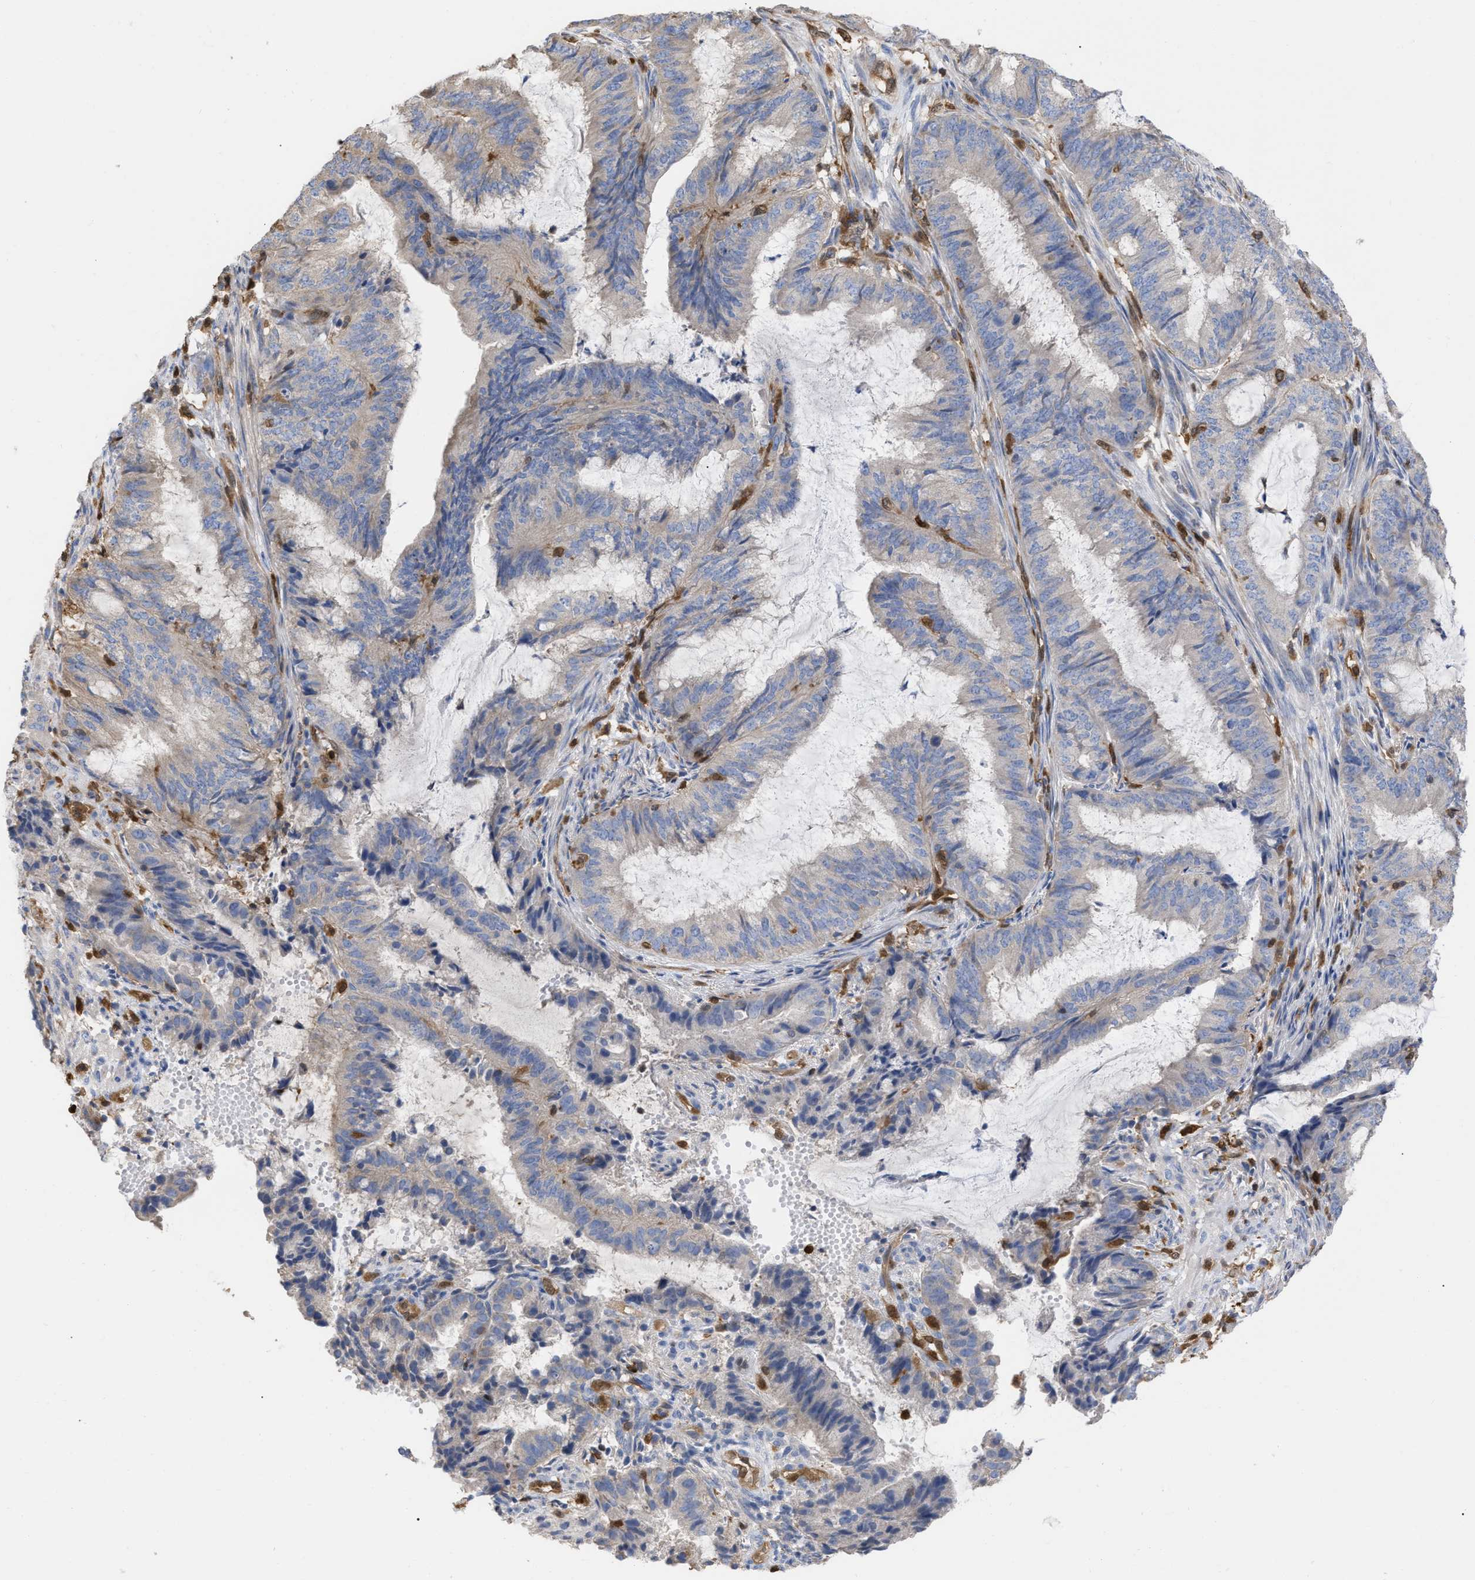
{"staining": {"intensity": "negative", "quantity": "none", "location": "none"}, "tissue": "endometrial cancer", "cell_type": "Tumor cells", "image_type": "cancer", "snomed": [{"axis": "morphology", "description": "Adenocarcinoma, NOS"}, {"axis": "topography", "description": "Endometrium"}], "caption": "Tumor cells are negative for brown protein staining in endometrial cancer.", "gene": "GIMAP4", "patient": {"sex": "female", "age": 51}}